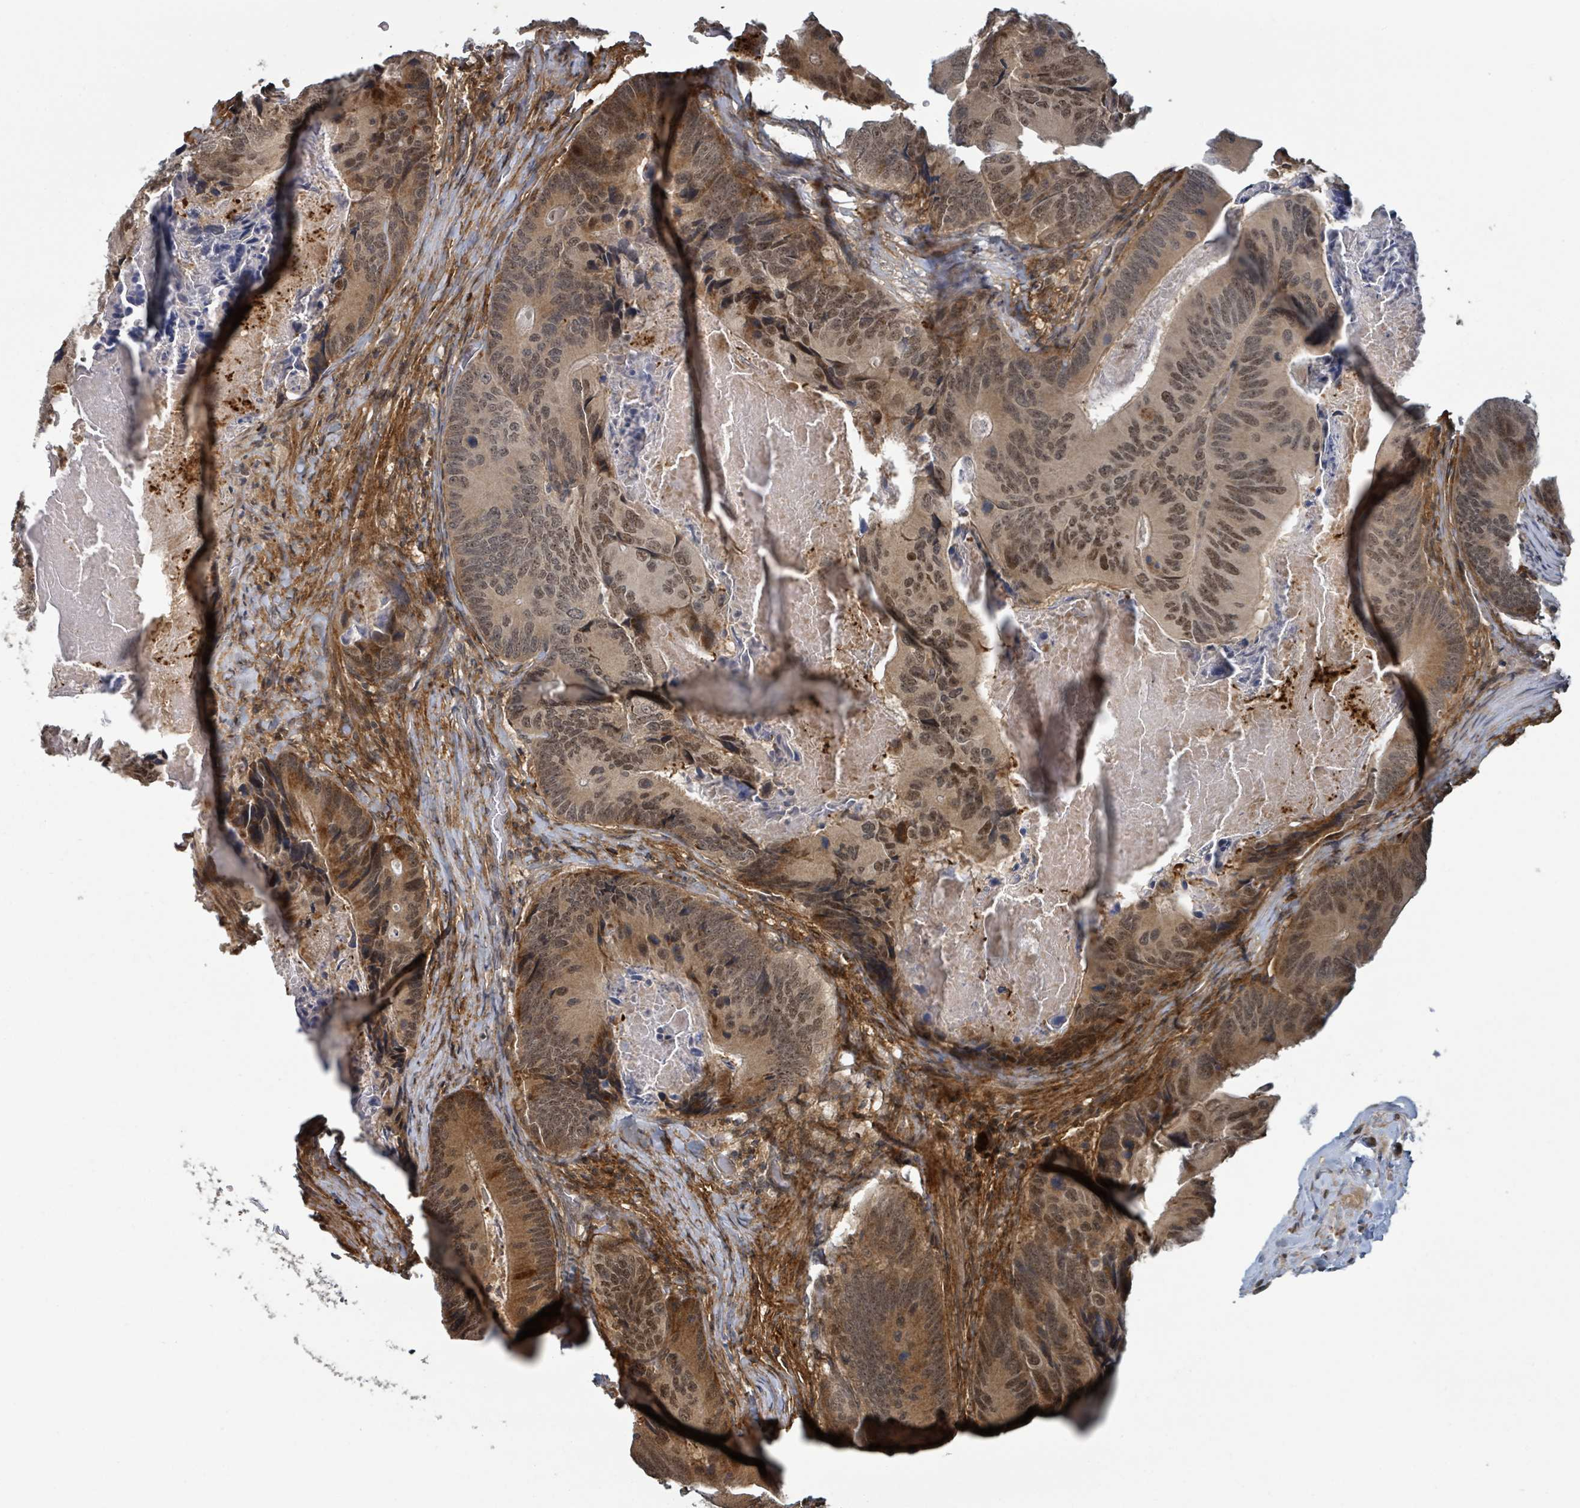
{"staining": {"intensity": "moderate", "quantity": ">75%", "location": "cytoplasmic/membranous,nuclear"}, "tissue": "colorectal cancer", "cell_type": "Tumor cells", "image_type": "cancer", "snomed": [{"axis": "morphology", "description": "Adenocarcinoma, NOS"}, {"axis": "topography", "description": "Colon"}], "caption": "Brown immunohistochemical staining in human colorectal cancer exhibits moderate cytoplasmic/membranous and nuclear expression in about >75% of tumor cells.", "gene": "GTF3C1", "patient": {"sex": "male", "age": 84}}